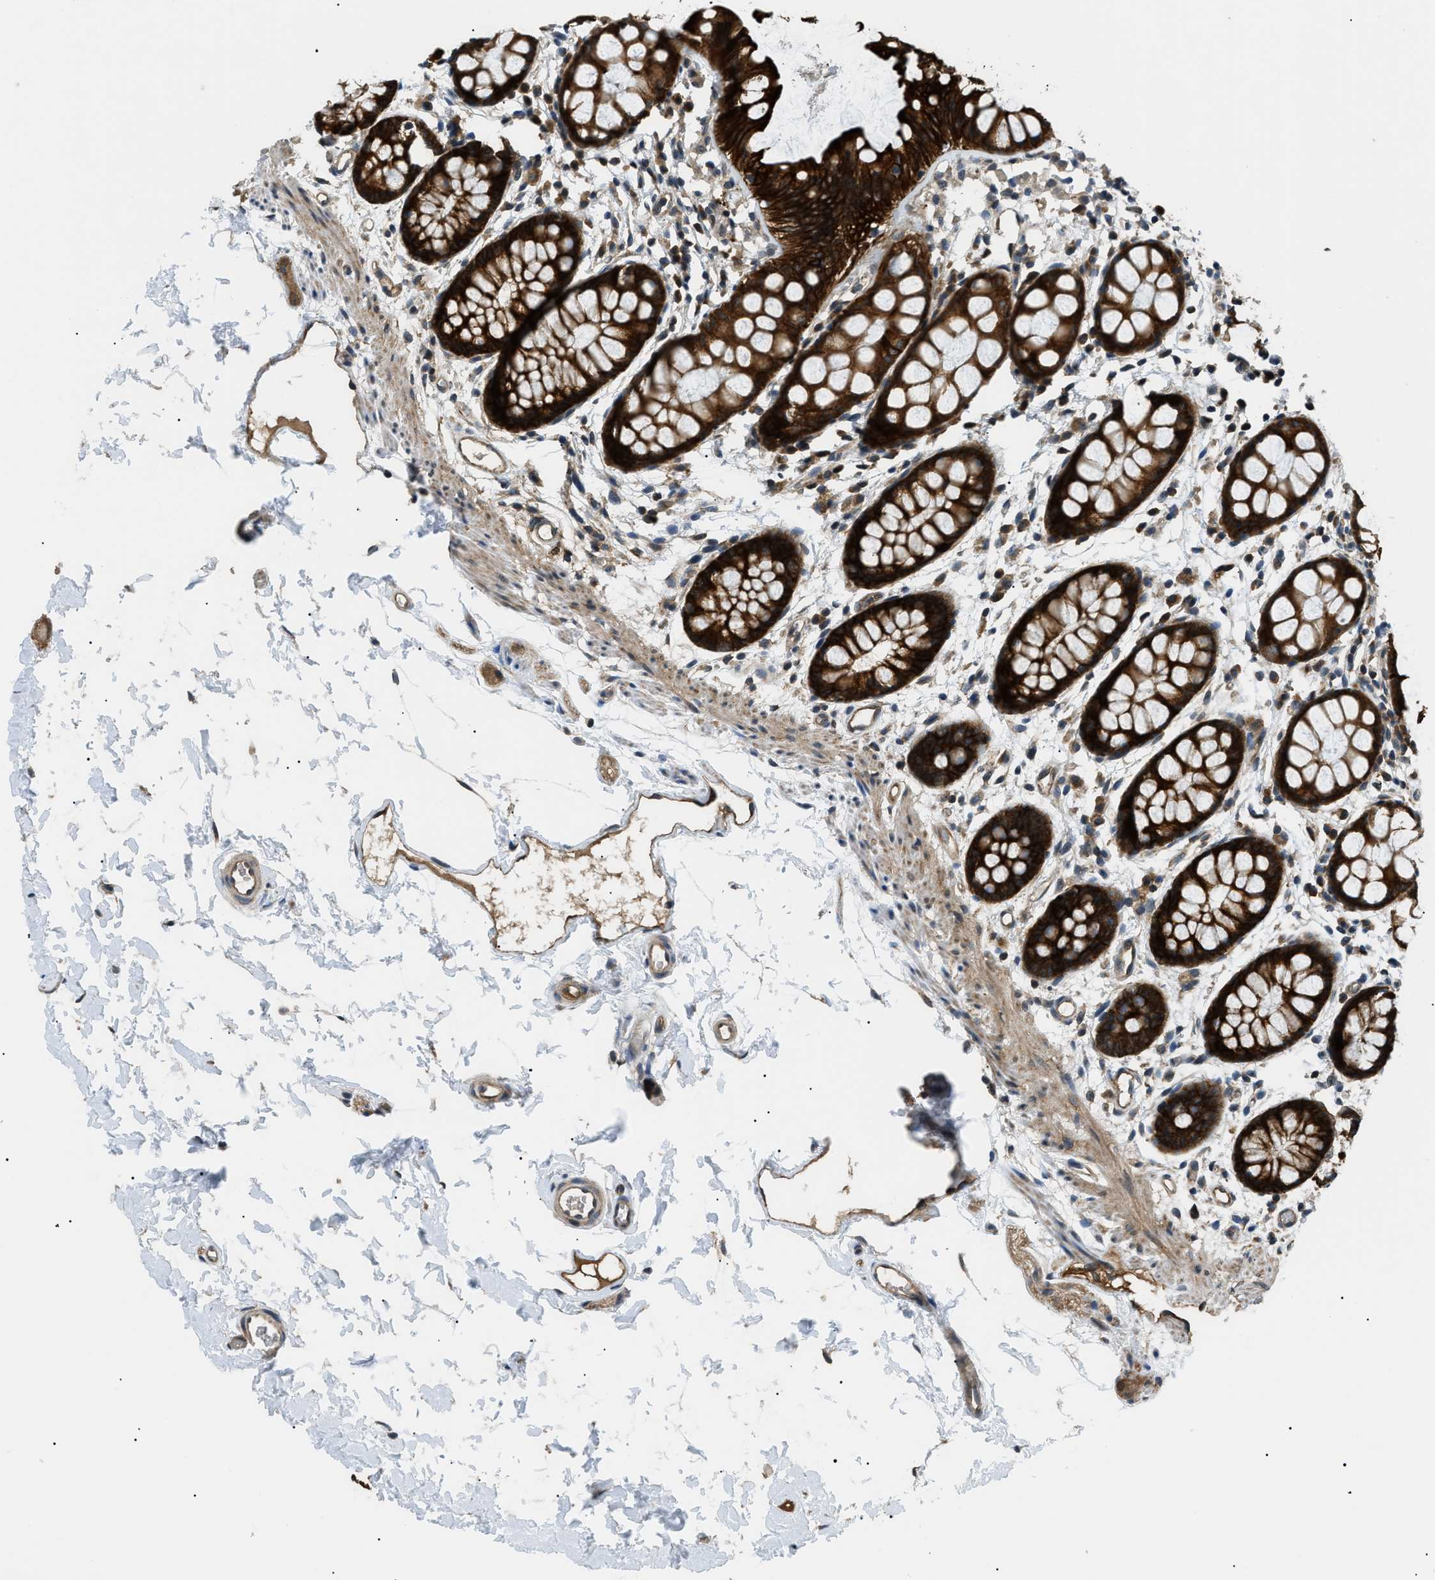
{"staining": {"intensity": "strong", "quantity": ">75%", "location": "cytoplasmic/membranous"}, "tissue": "rectum", "cell_type": "Glandular cells", "image_type": "normal", "snomed": [{"axis": "morphology", "description": "Normal tissue, NOS"}, {"axis": "topography", "description": "Rectum"}], "caption": "An immunohistochemistry histopathology image of benign tissue is shown. Protein staining in brown highlights strong cytoplasmic/membranous positivity in rectum within glandular cells. (brown staining indicates protein expression, while blue staining denotes nuclei).", "gene": "SRPK1", "patient": {"sex": "female", "age": 66}}